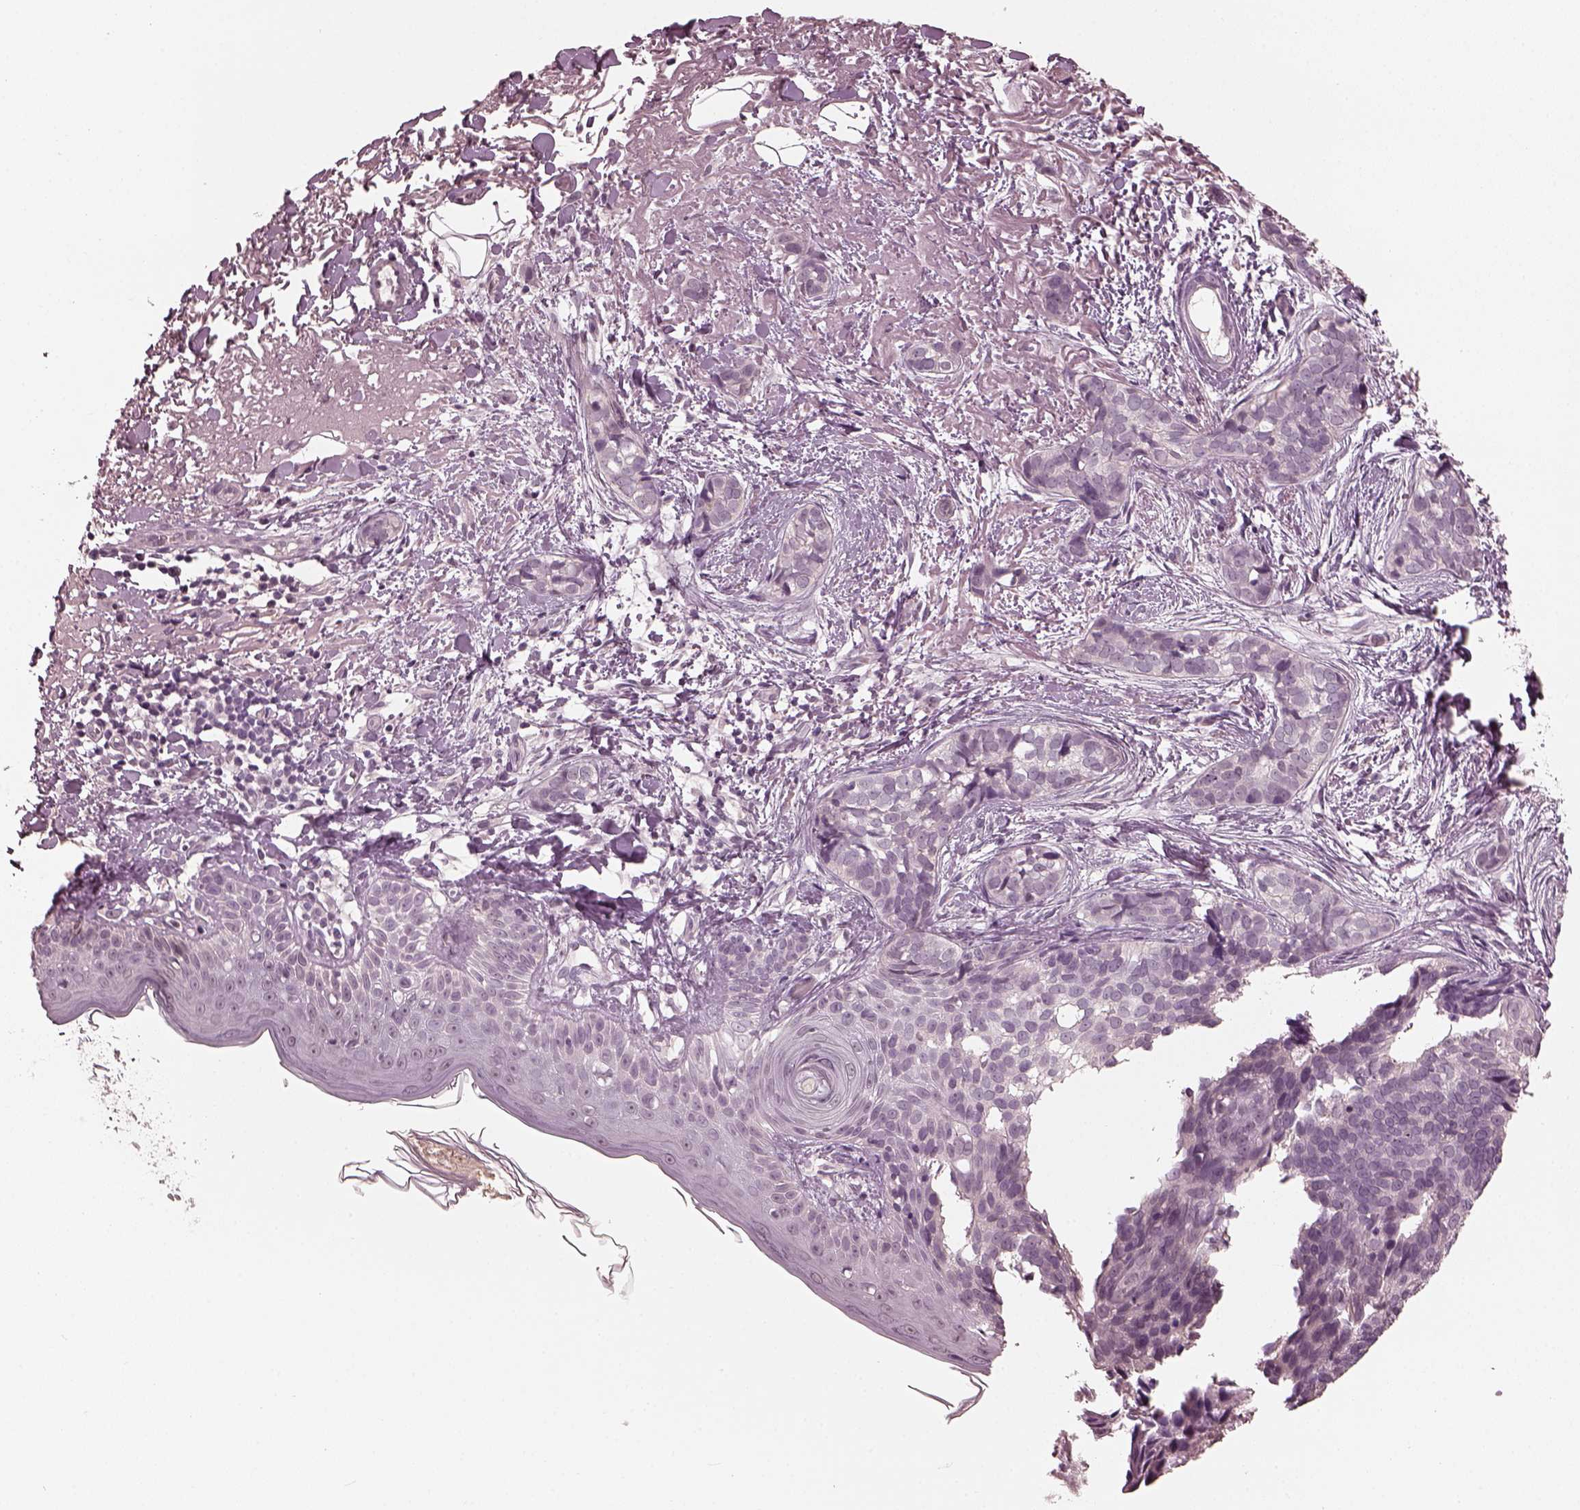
{"staining": {"intensity": "negative", "quantity": "none", "location": "none"}, "tissue": "skin cancer", "cell_type": "Tumor cells", "image_type": "cancer", "snomed": [{"axis": "morphology", "description": "Basal cell carcinoma"}, {"axis": "topography", "description": "Skin"}], "caption": "Human basal cell carcinoma (skin) stained for a protein using immunohistochemistry exhibits no staining in tumor cells.", "gene": "OPTC", "patient": {"sex": "male", "age": 87}}